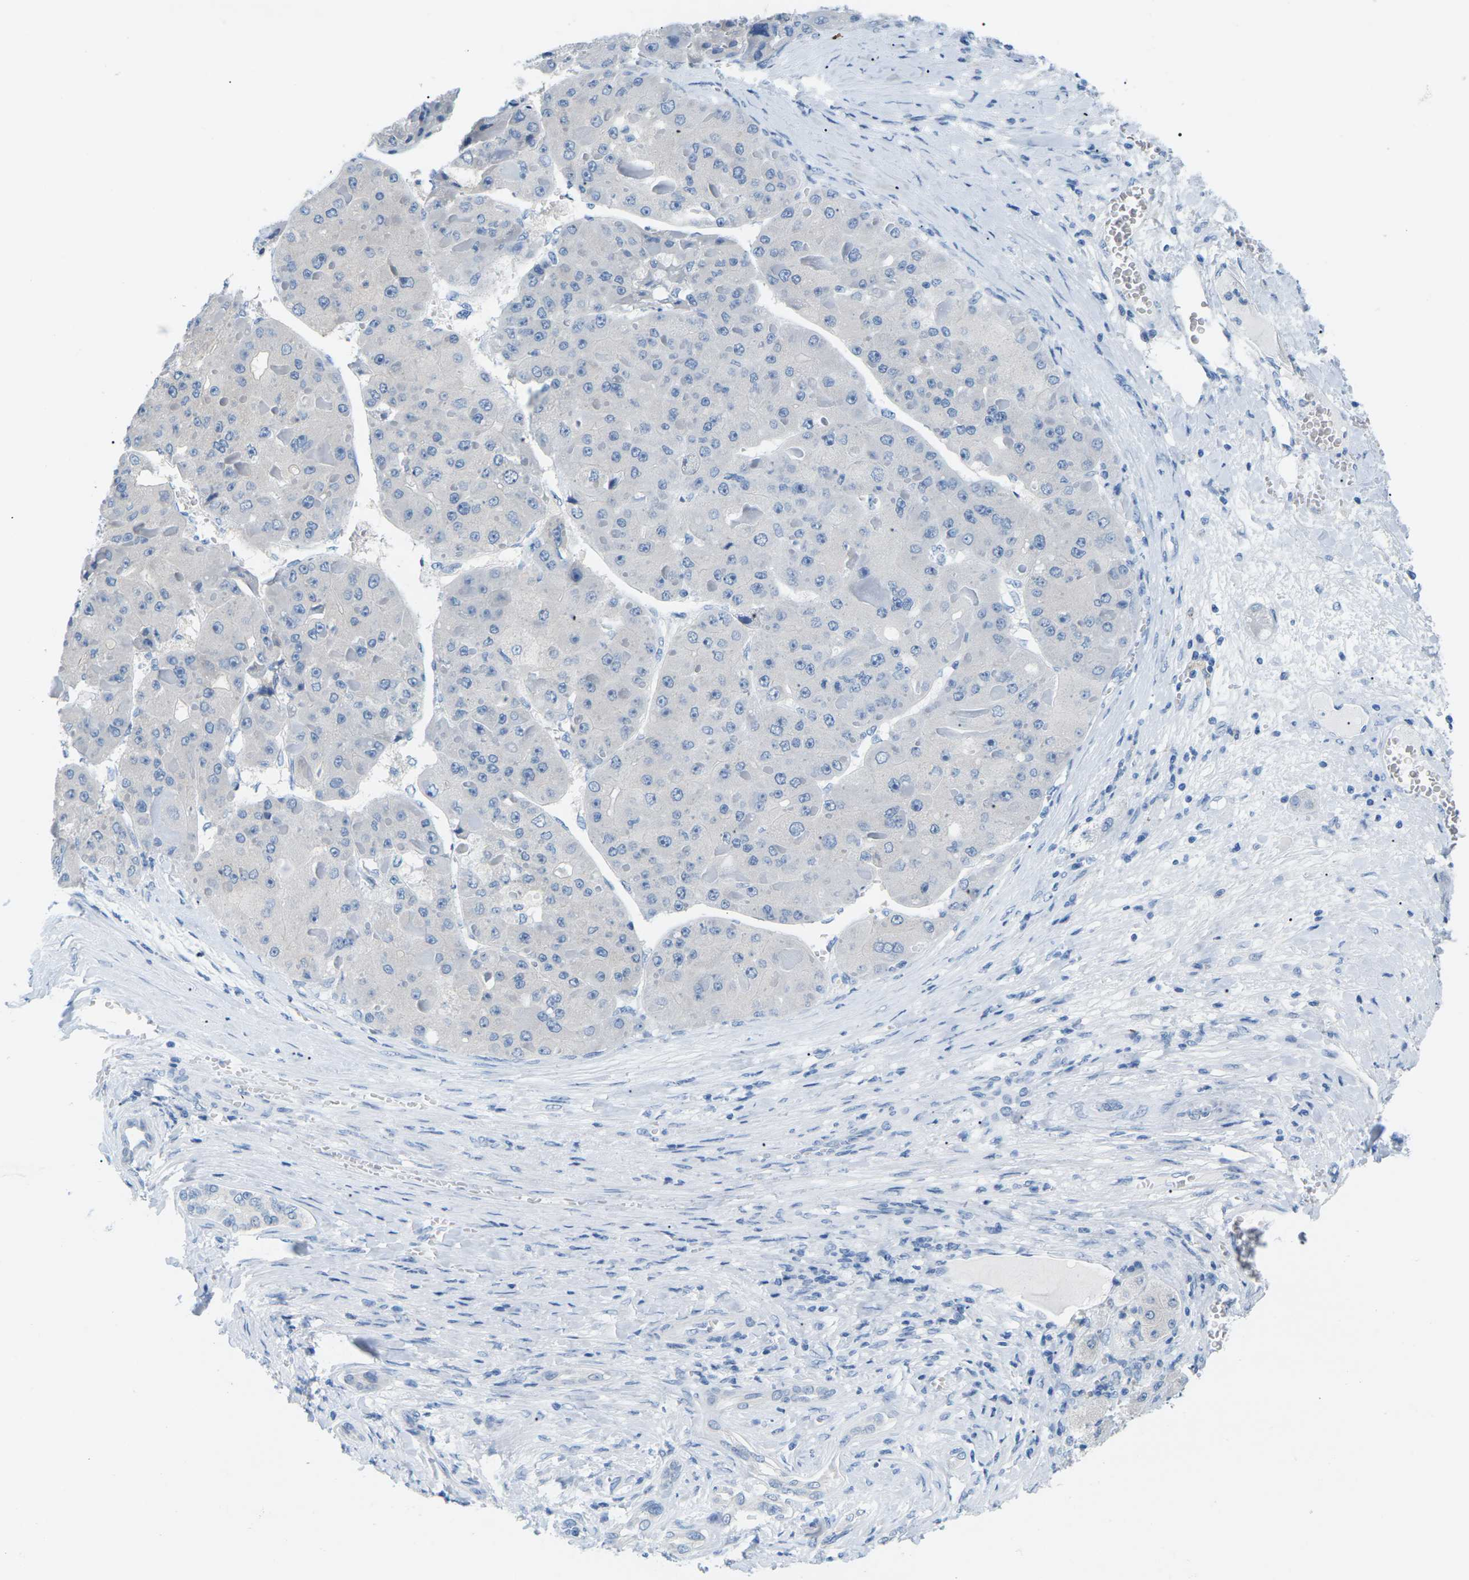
{"staining": {"intensity": "negative", "quantity": "none", "location": "none"}, "tissue": "liver cancer", "cell_type": "Tumor cells", "image_type": "cancer", "snomed": [{"axis": "morphology", "description": "Carcinoma, Hepatocellular, NOS"}, {"axis": "topography", "description": "Liver"}], "caption": "Tumor cells show no significant positivity in liver cancer.", "gene": "SLC12A1", "patient": {"sex": "female", "age": 73}}